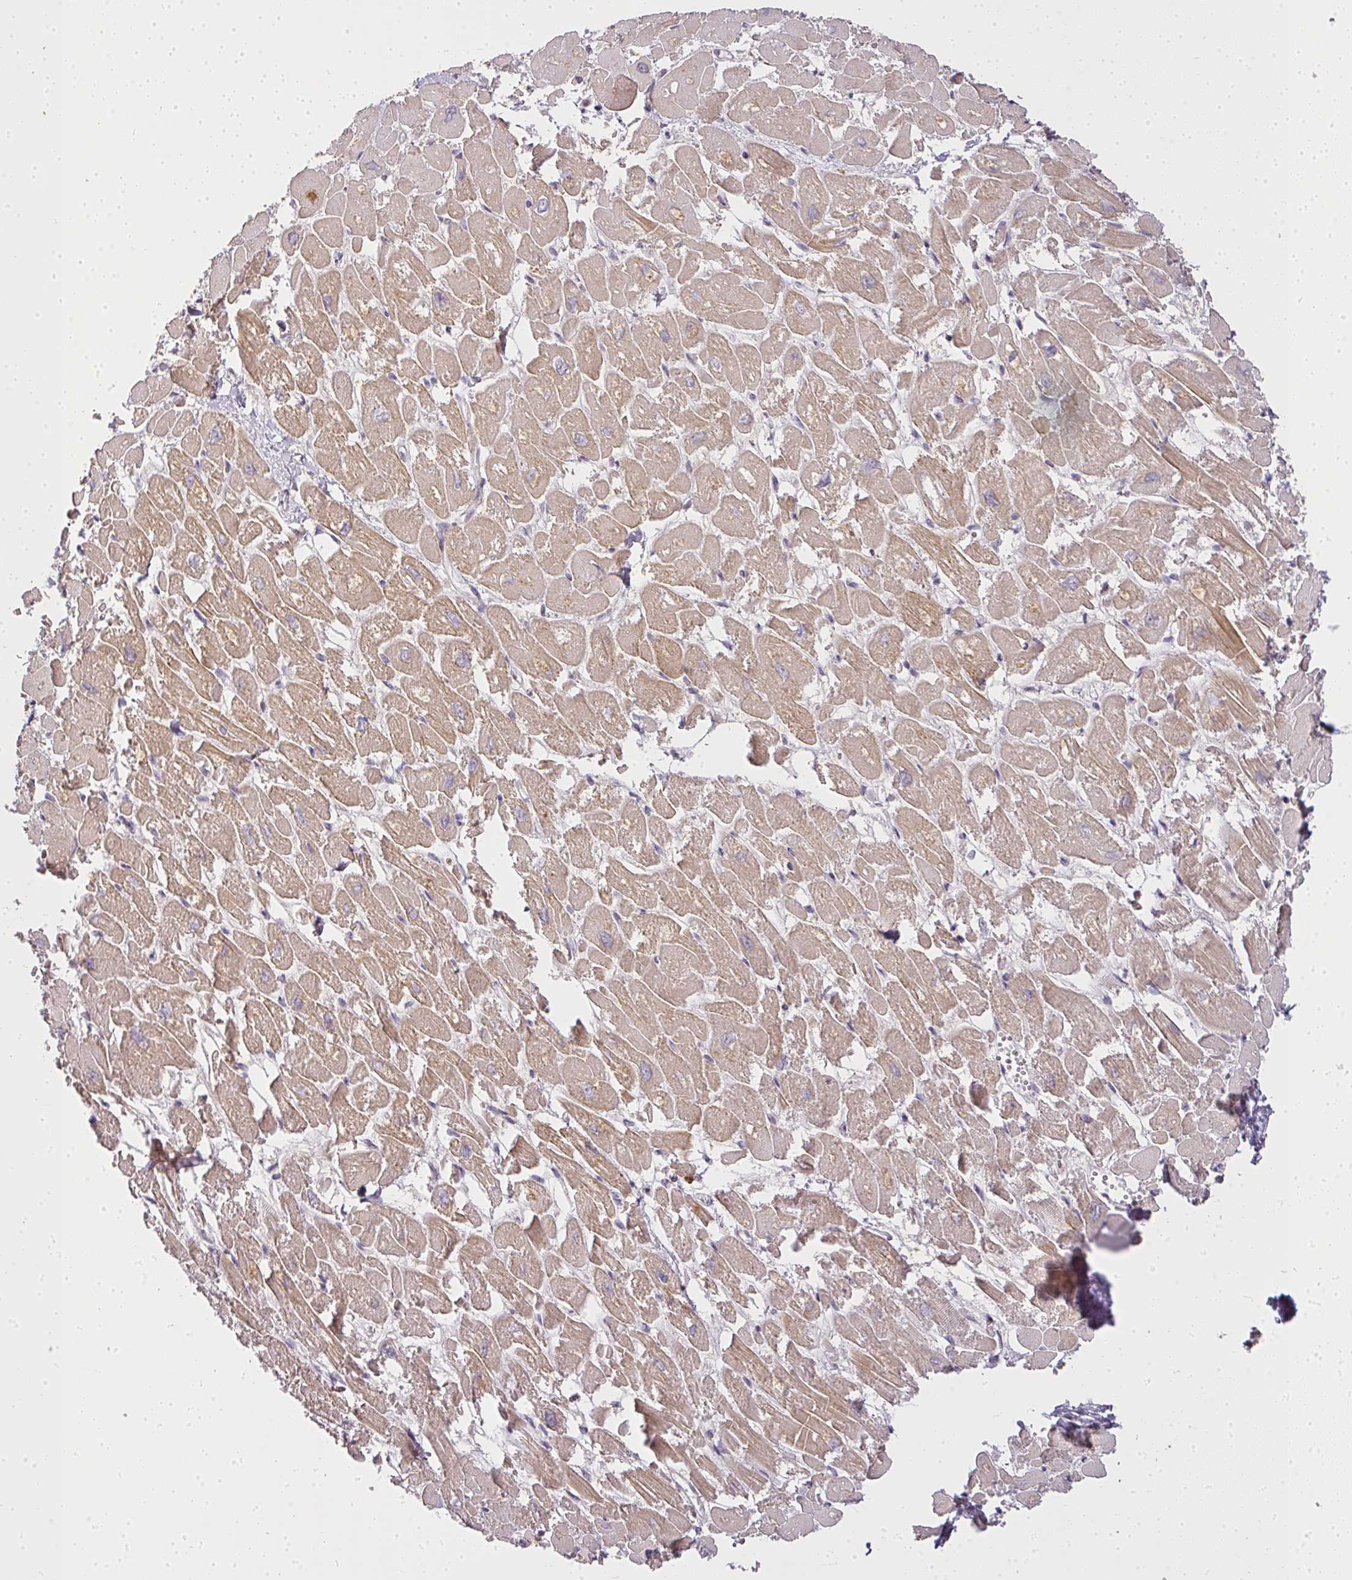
{"staining": {"intensity": "moderate", "quantity": ">75%", "location": "cytoplasmic/membranous"}, "tissue": "heart muscle", "cell_type": "Cardiomyocytes", "image_type": "normal", "snomed": [{"axis": "morphology", "description": "Normal tissue, NOS"}, {"axis": "topography", "description": "Heart"}], "caption": "Immunohistochemical staining of unremarkable human heart muscle shows moderate cytoplasmic/membranous protein positivity in about >75% of cardiomyocytes.", "gene": "MED19", "patient": {"sex": "male", "age": 54}}